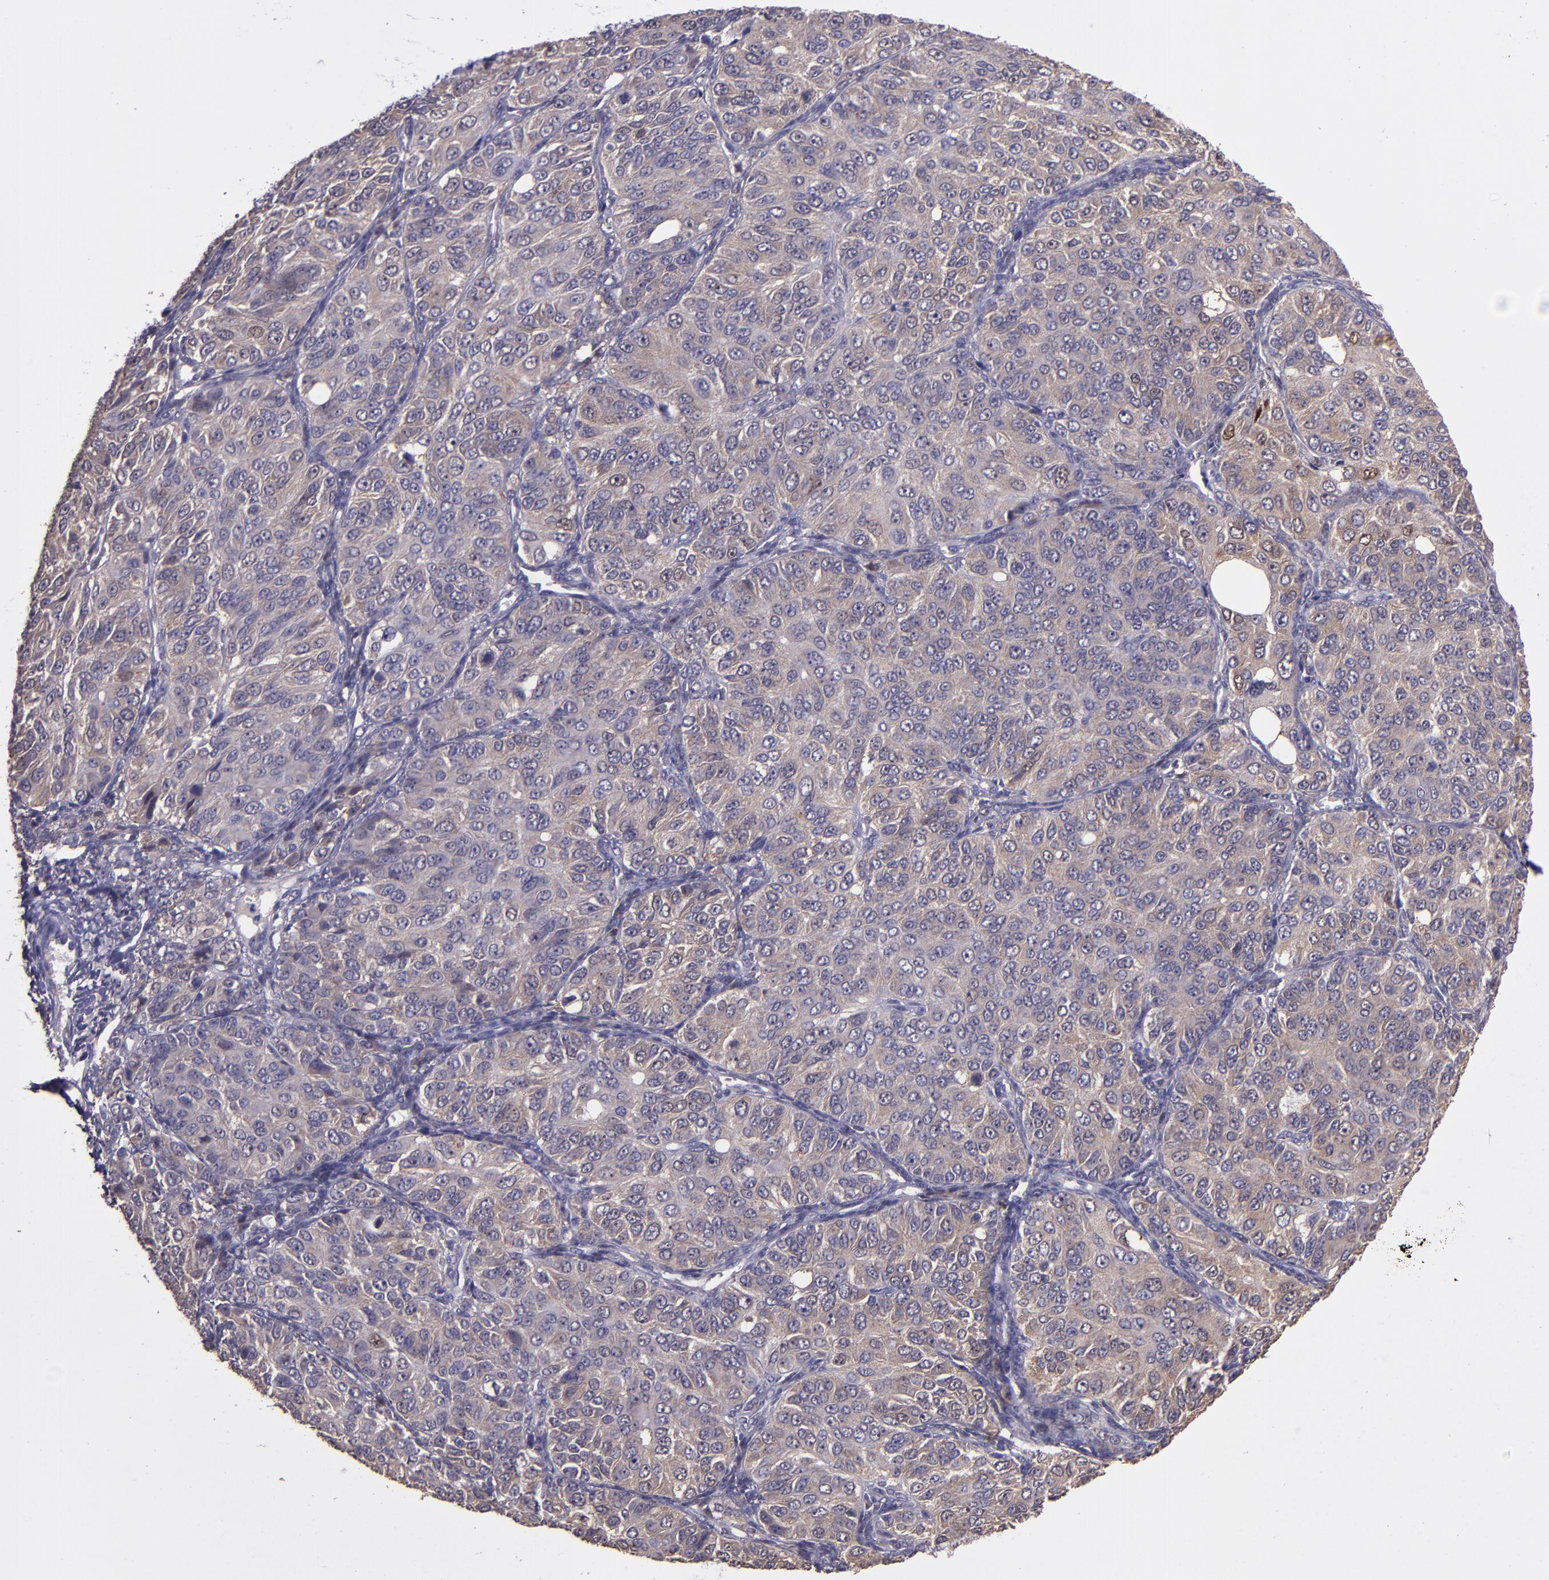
{"staining": {"intensity": "weak", "quantity": ">75%", "location": "cytoplasmic/membranous"}, "tissue": "ovarian cancer", "cell_type": "Tumor cells", "image_type": "cancer", "snomed": [{"axis": "morphology", "description": "Carcinoma, endometroid"}, {"axis": "topography", "description": "Ovary"}], "caption": "The micrograph shows immunohistochemical staining of endometroid carcinoma (ovarian). There is weak cytoplasmic/membranous positivity is appreciated in approximately >75% of tumor cells. (Brightfield microscopy of DAB IHC at high magnification).", "gene": "PAPPA", "patient": {"sex": "female", "age": 51}}